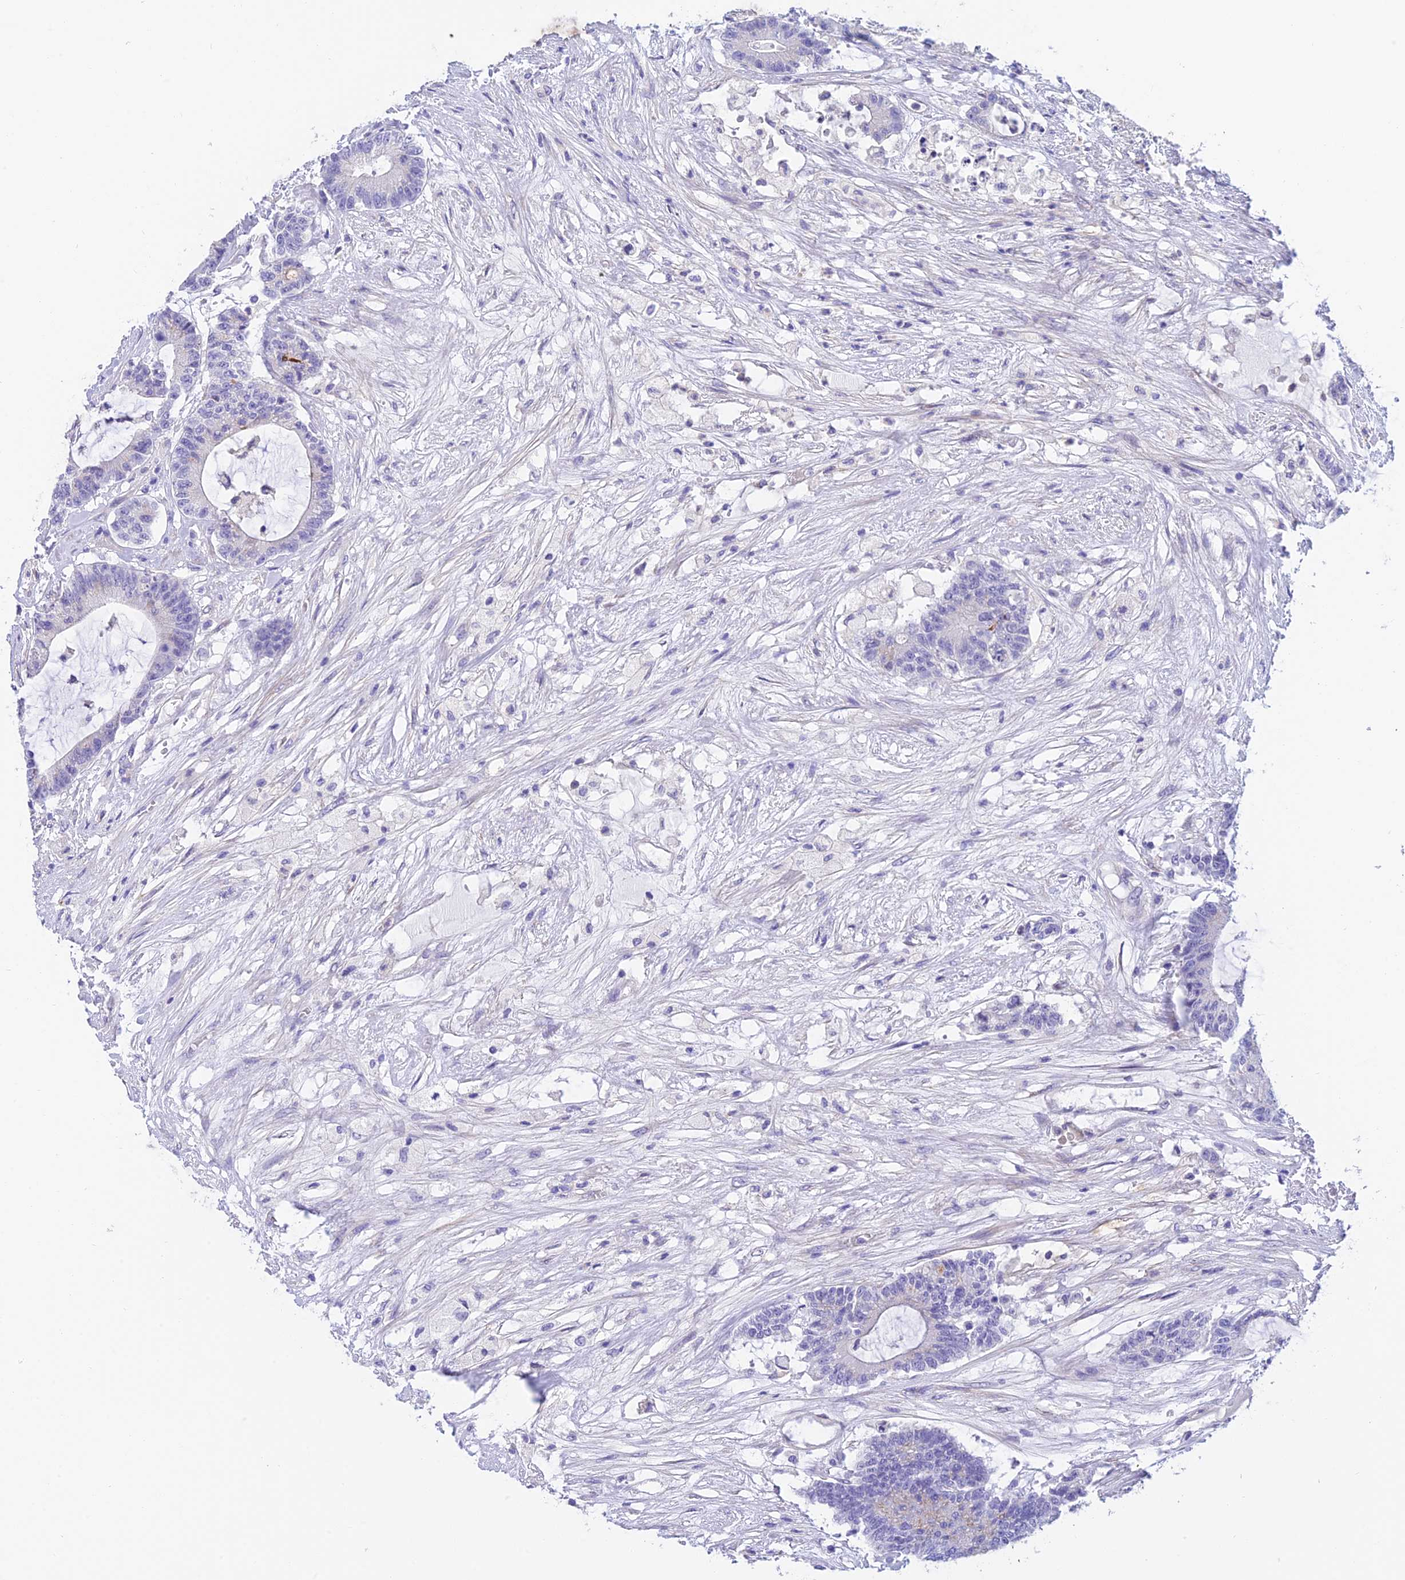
{"staining": {"intensity": "negative", "quantity": "none", "location": "none"}, "tissue": "colorectal cancer", "cell_type": "Tumor cells", "image_type": "cancer", "snomed": [{"axis": "morphology", "description": "Adenocarcinoma, NOS"}, {"axis": "topography", "description": "Colon"}], "caption": "The IHC image has no significant staining in tumor cells of colorectal cancer tissue.", "gene": "C17orf67", "patient": {"sex": "female", "age": 84}}